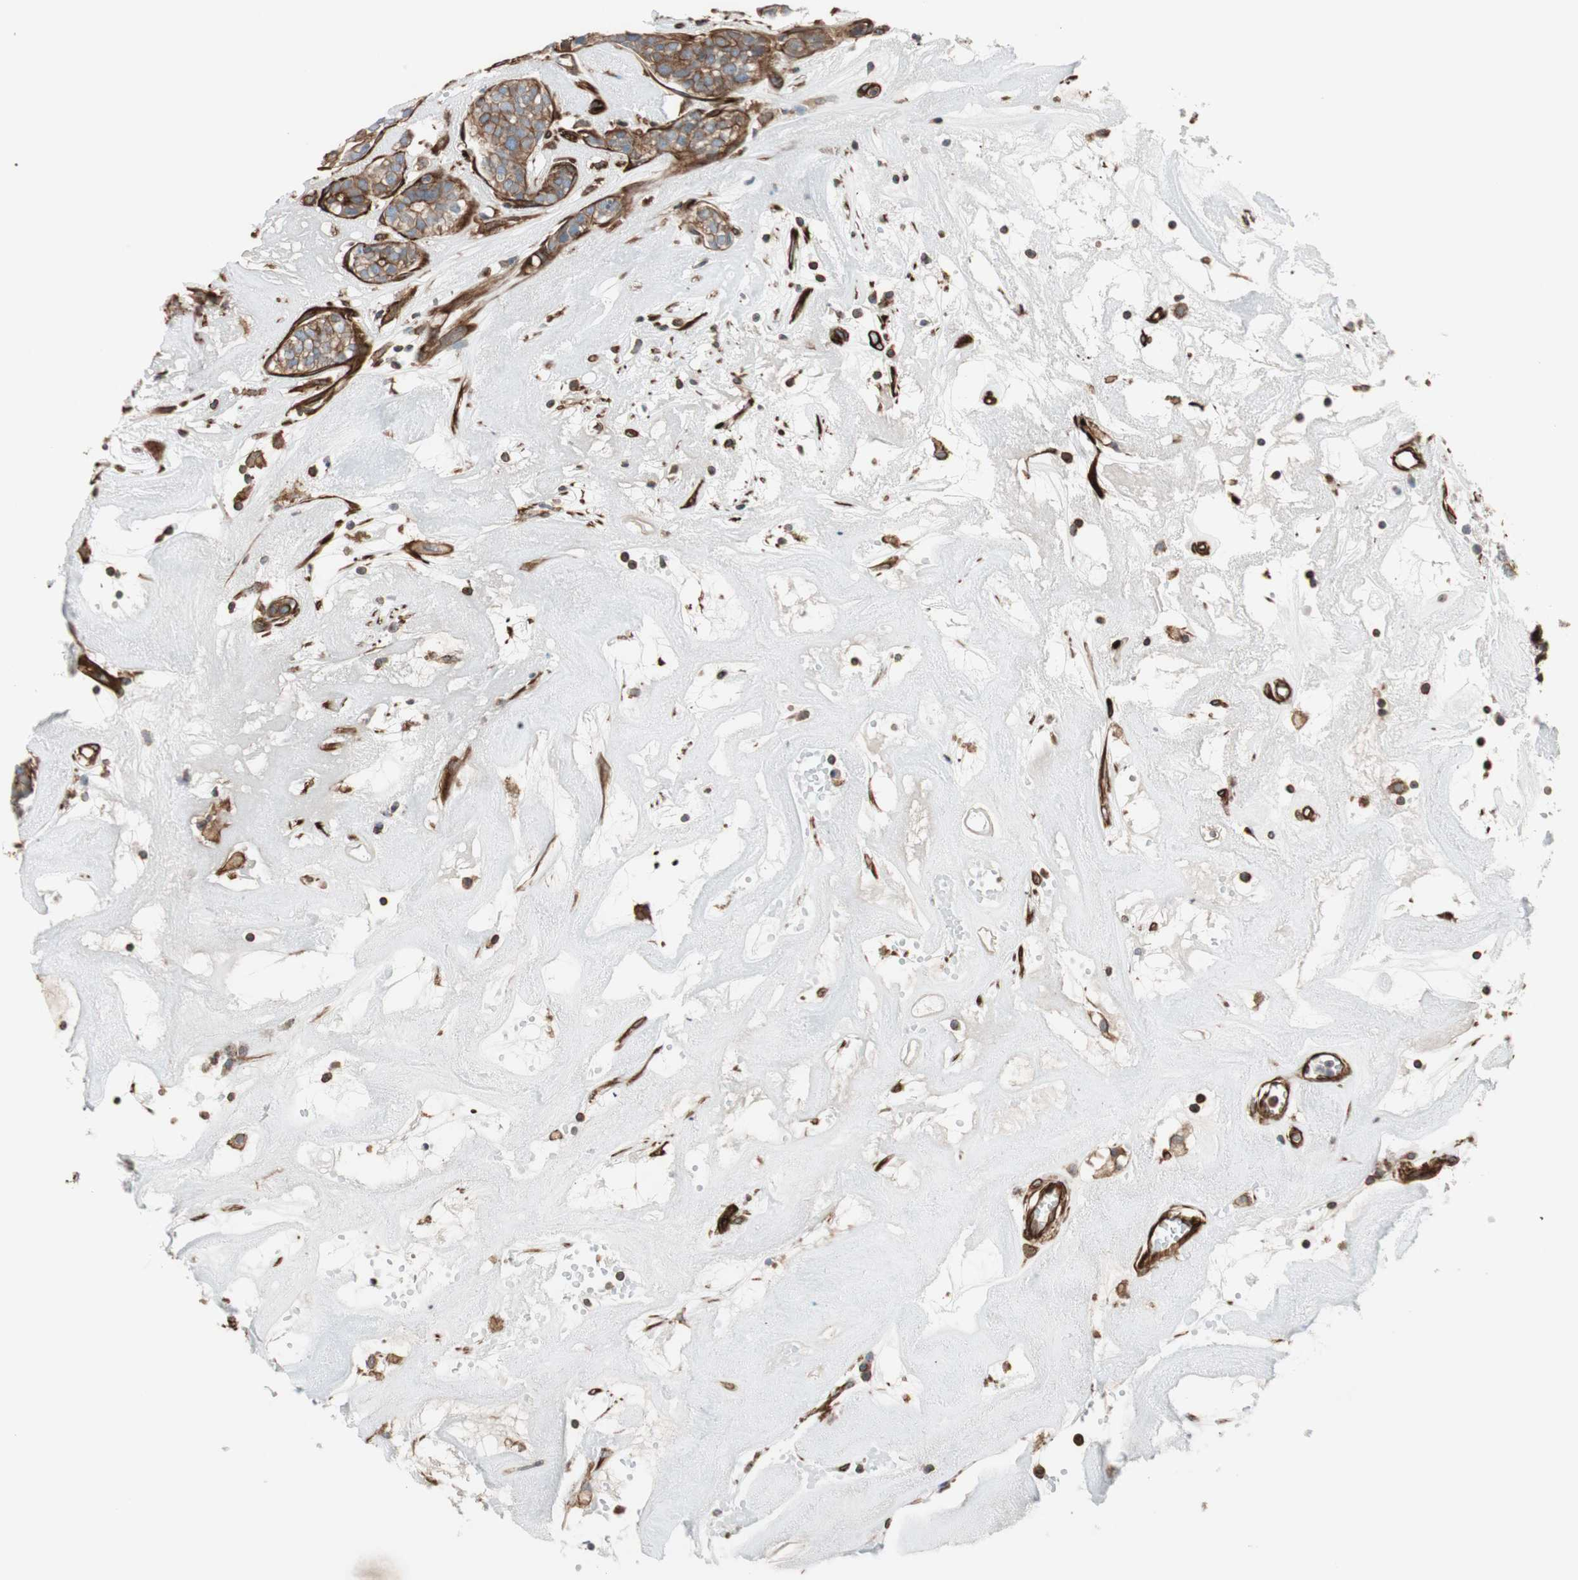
{"staining": {"intensity": "moderate", "quantity": ">75%", "location": "cytoplasmic/membranous"}, "tissue": "head and neck cancer", "cell_type": "Tumor cells", "image_type": "cancer", "snomed": [{"axis": "morphology", "description": "Adenocarcinoma, NOS"}, {"axis": "topography", "description": "Salivary gland"}, {"axis": "topography", "description": "Head-Neck"}], "caption": "A brown stain shows moderate cytoplasmic/membranous positivity of a protein in head and neck cancer tumor cells. Immunohistochemistry (ihc) stains the protein in brown and the nuclei are stained blue.", "gene": "TCTA", "patient": {"sex": "female", "age": 65}}